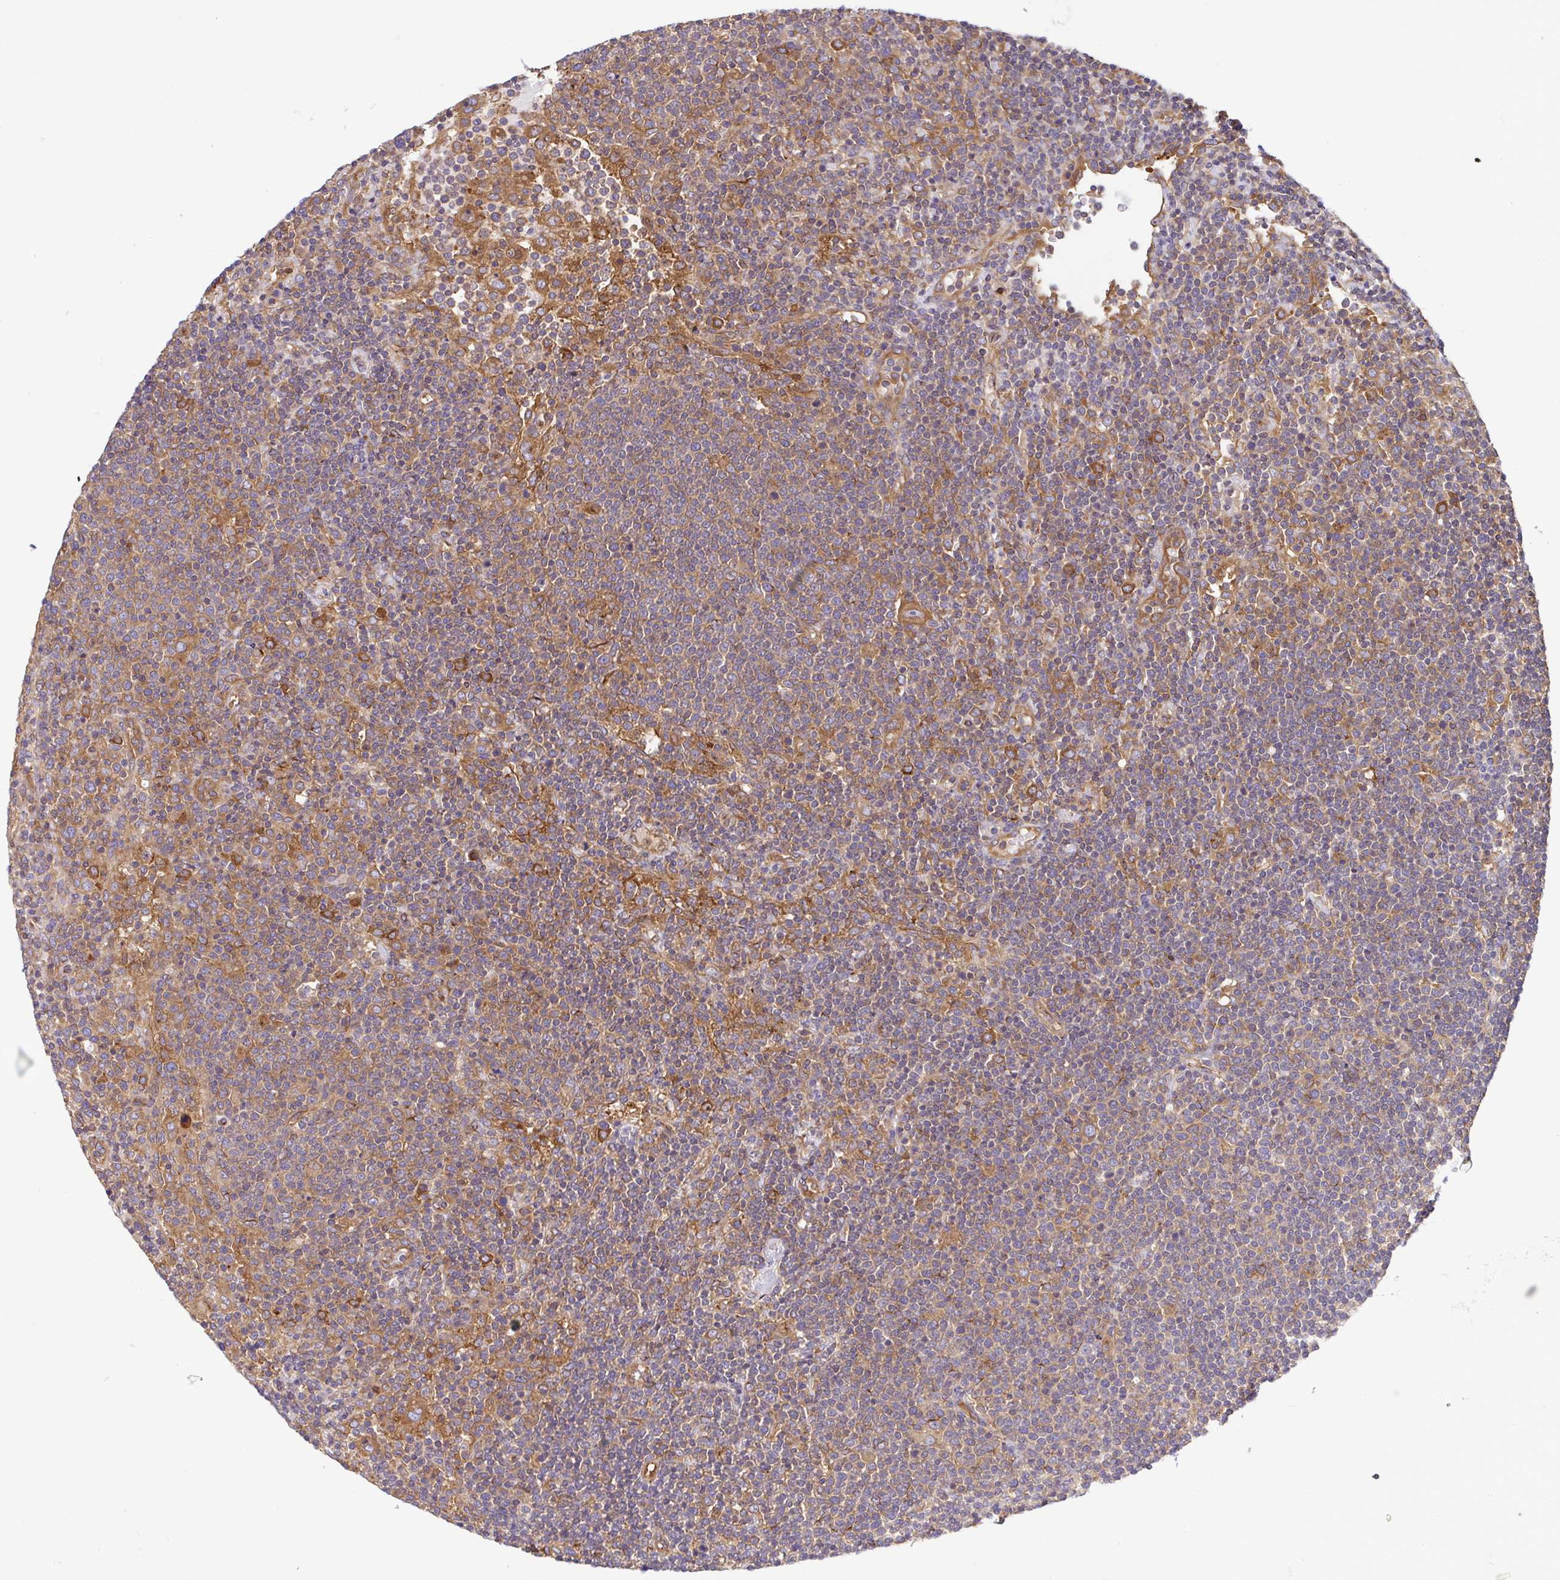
{"staining": {"intensity": "weak", "quantity": "<25%", "location": "cytoplasmic/membranous"}, "tissue": "lymphoma", "cell_type": "Tumor cells", "image_type": "cancer", "snomed": [{"axis": "morphology", "description": "Malignant lymphoma, non-Hodgkin's type, High grade"}, {"axis": "topography", "description": "Lymph node"}], "caption": "Protein analysis of high-grade malignant lymphoma, non-Hodgkin's type displays no significant positivity in tumor cells. The staining is performed using DAB (3,3'-diaminobenzidine) brown chromogen with nuclei counter-stained in using hematoxylin.", "gene": "KIF5B", "patient": {"sex": "male", "age": 61}}